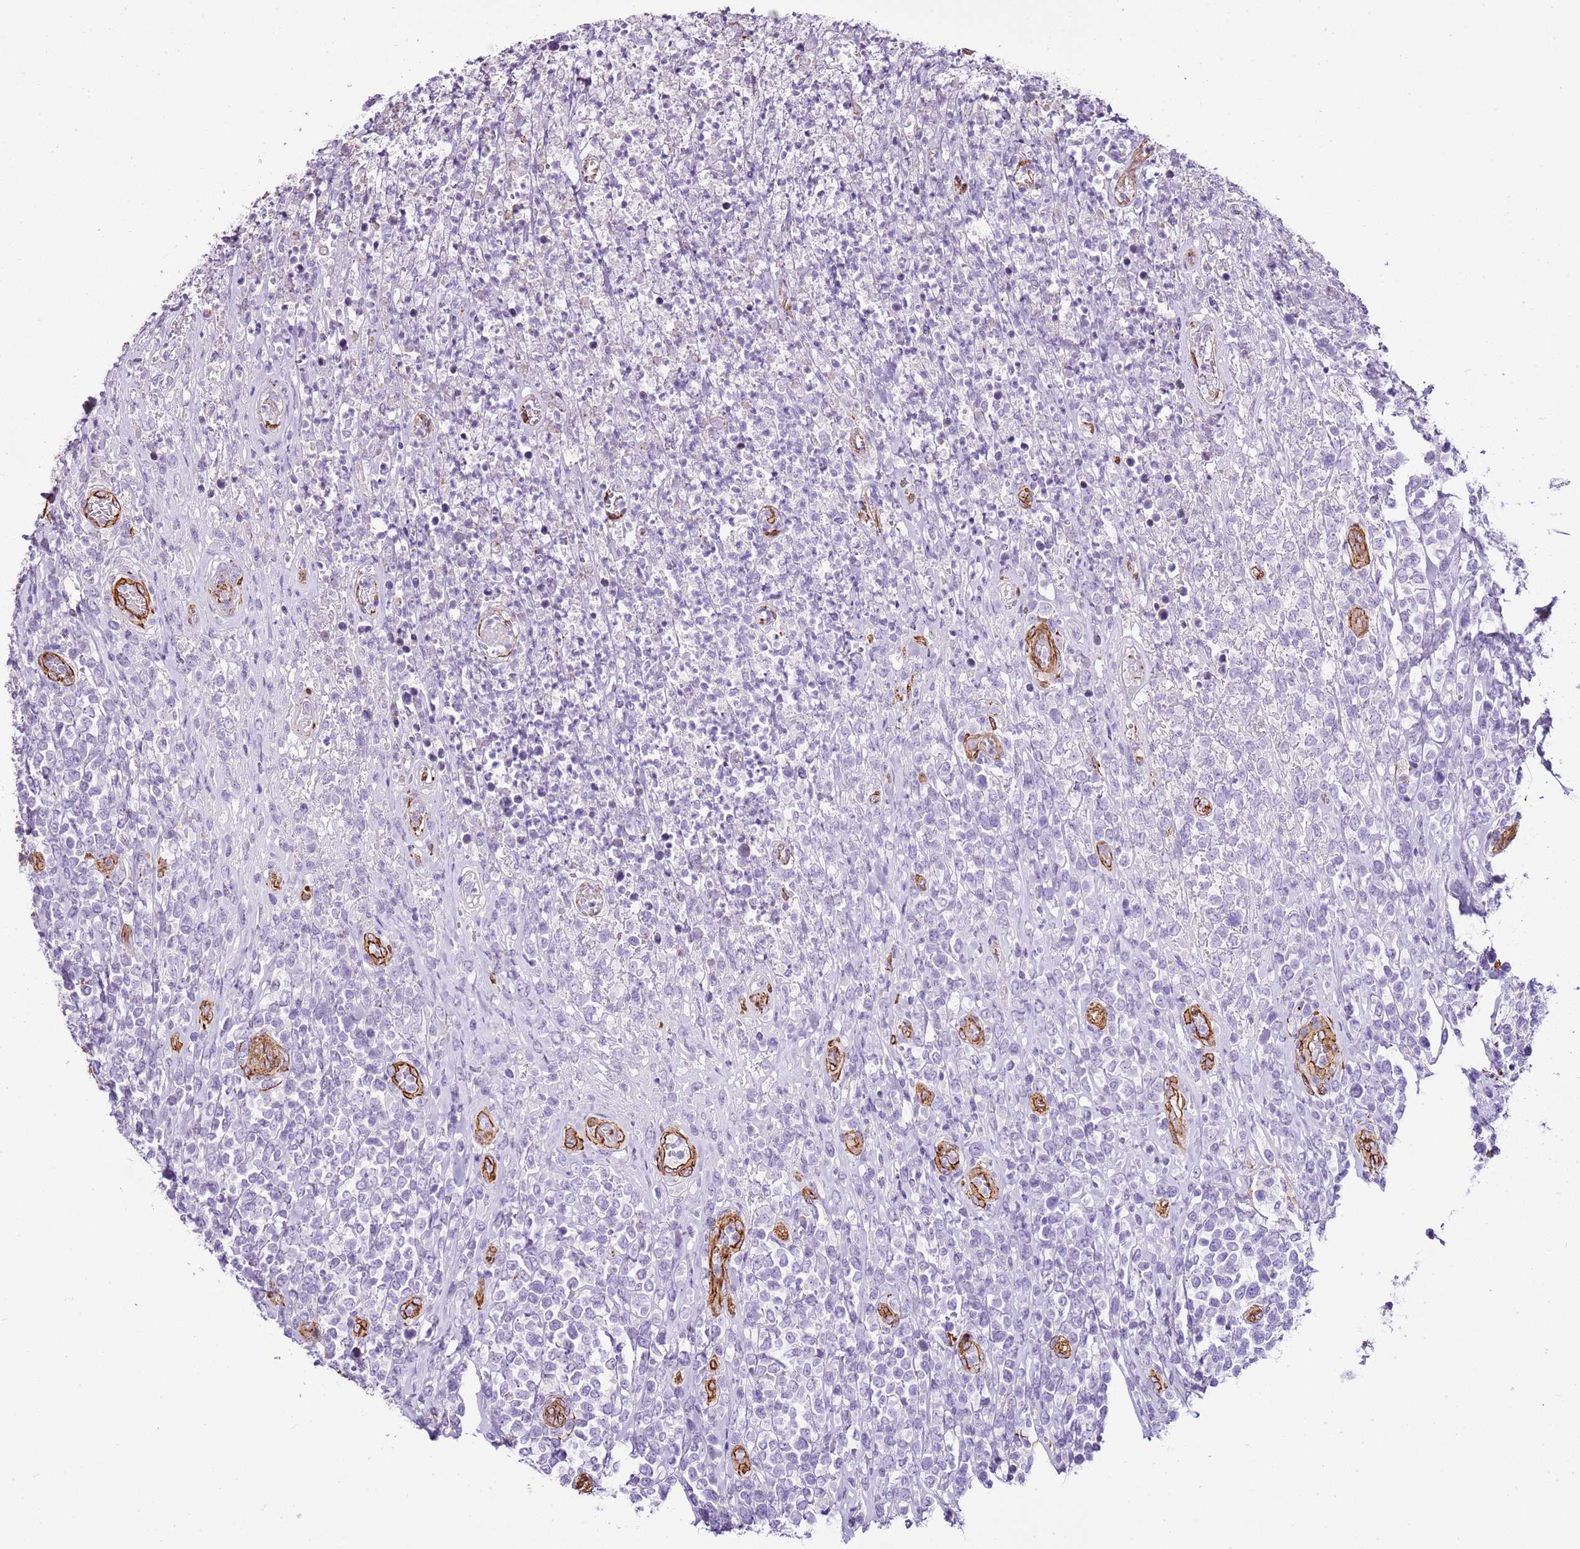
{"staining": {"intensity": "negative", "quantity": "none", "location": "none"}, "tissue": "lymphoma", "cell_type": "Tumor cells", "image_type": "cancer", "snomed": [{"axis": "morphology", "description": "Malignant lymphoma, non-Hodgkin's type, High grade"}, {"axis": "topography", "description": "Soft tissue"}], "caption": "This is an immunohistochemistry image of high-grade malignant lymphoma, non-Hodgkin's type. There is no expression in tumor cells.", "gene": "CTDSPL", "patient": {"sex": "female", "age": 56}}